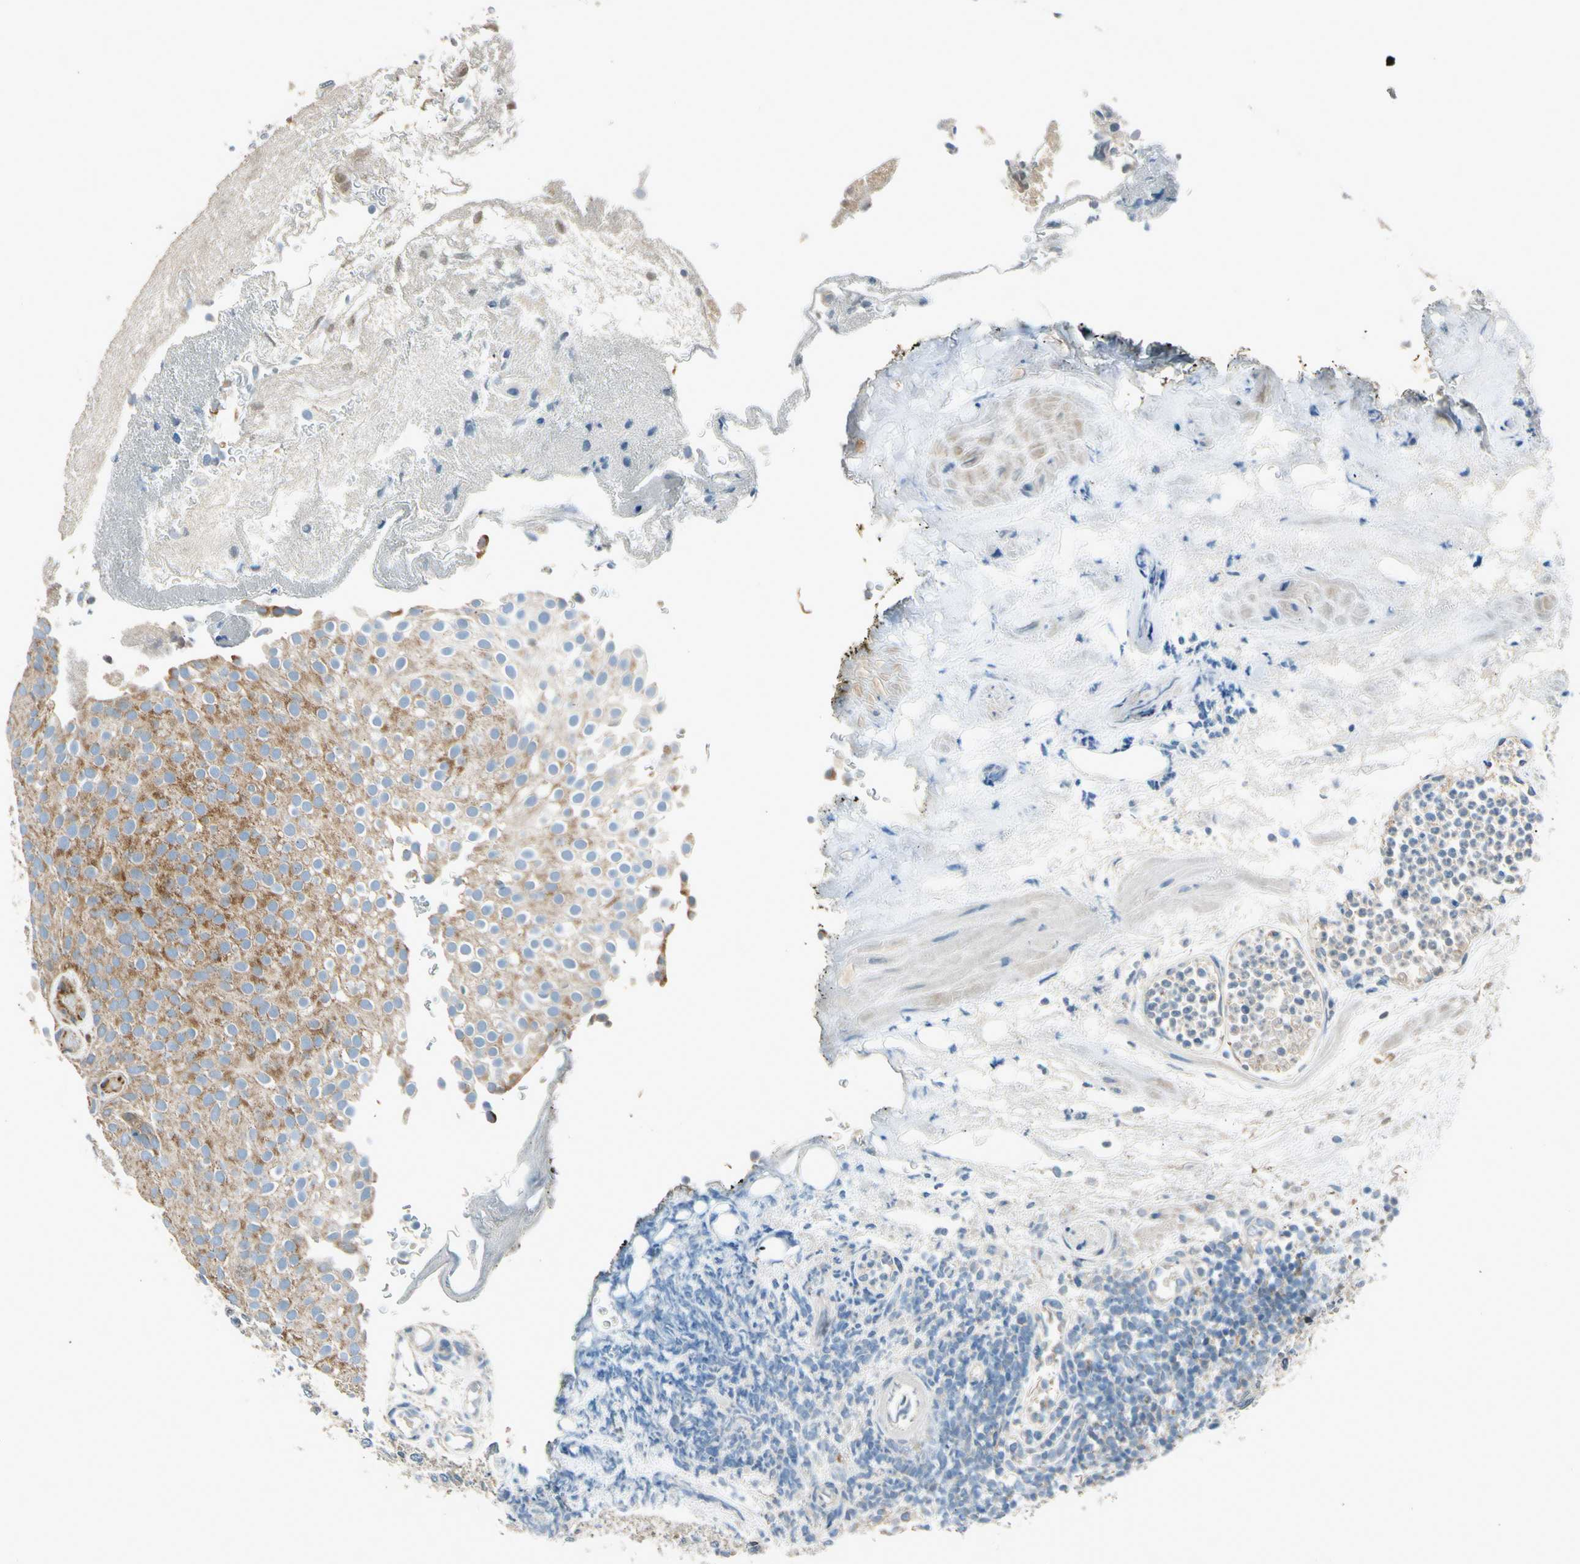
{"staining": {"intensity": "moderate", "quantity": ">75%", "location": "cytoplasmic/membranous"}, "tissue": "urothelial cancer", "cell_type": "Tumor cells", "image_type": "cancer", "snomed": [{"axis": "morphology", "description": "Urothelial carcinoma, Low grade"}, {"axis": "topography", "description": "Urinary bladder"}], "caption": "Brown immunohistochemical staining in human urothelial carcinoma (low-grade) shows moderate cytoplasmic/membranous staining in approximately >75% of tumor cells. (IHC, brightfield microscopy, high magnification).", "gene": "NPHP3", "patient": {"sex": "male", "age": 78}}